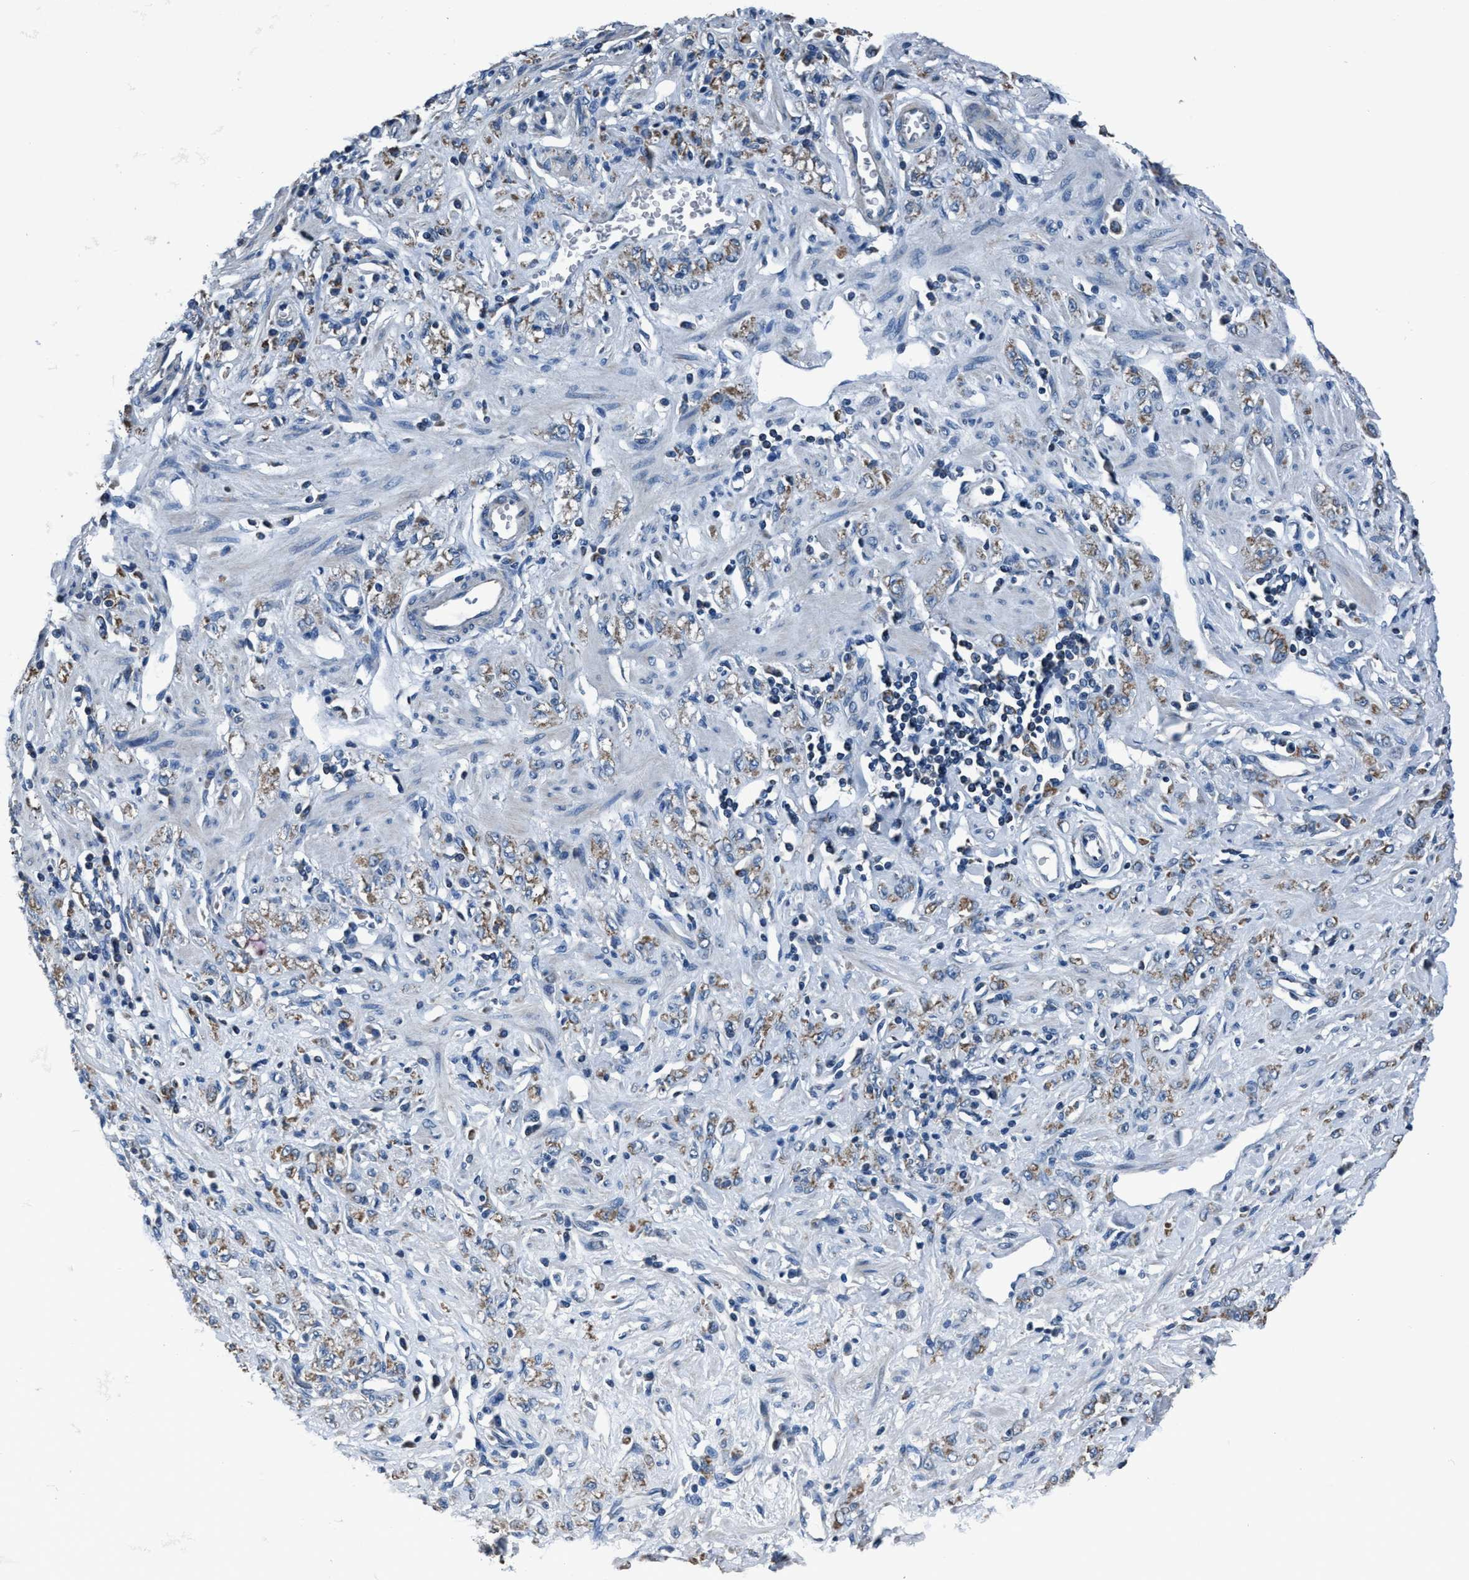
{"staining": {"intensity": "moderate", "quantity": ">75%", "location": "cytoplasmic/membranous"}, "tissue": "stomach cancer", "cell_type": "Tumor cells", "image_type": "cancer", "snomed": [{"axis": "morphology", "description": "Normal tissue, NOS"}, {"axis": "morphology", "description": "Adenocarcinoma, NOS"}, {"axis": "topography", "description": "Stomach"}], "caption": "Immunohistochemistry (DAB) staining of adenocarcinoma (stomach) exhibits moderate cytoplasmic/membranous protein positivity in approximately >75% of tumor cells. (DAB (3,3'-diaminobenzidine) IHC, brown staining for protein, blue staining for nuclei).", "gene": "ANKFN1", "patient": {"sex": "male", "age": 82}}